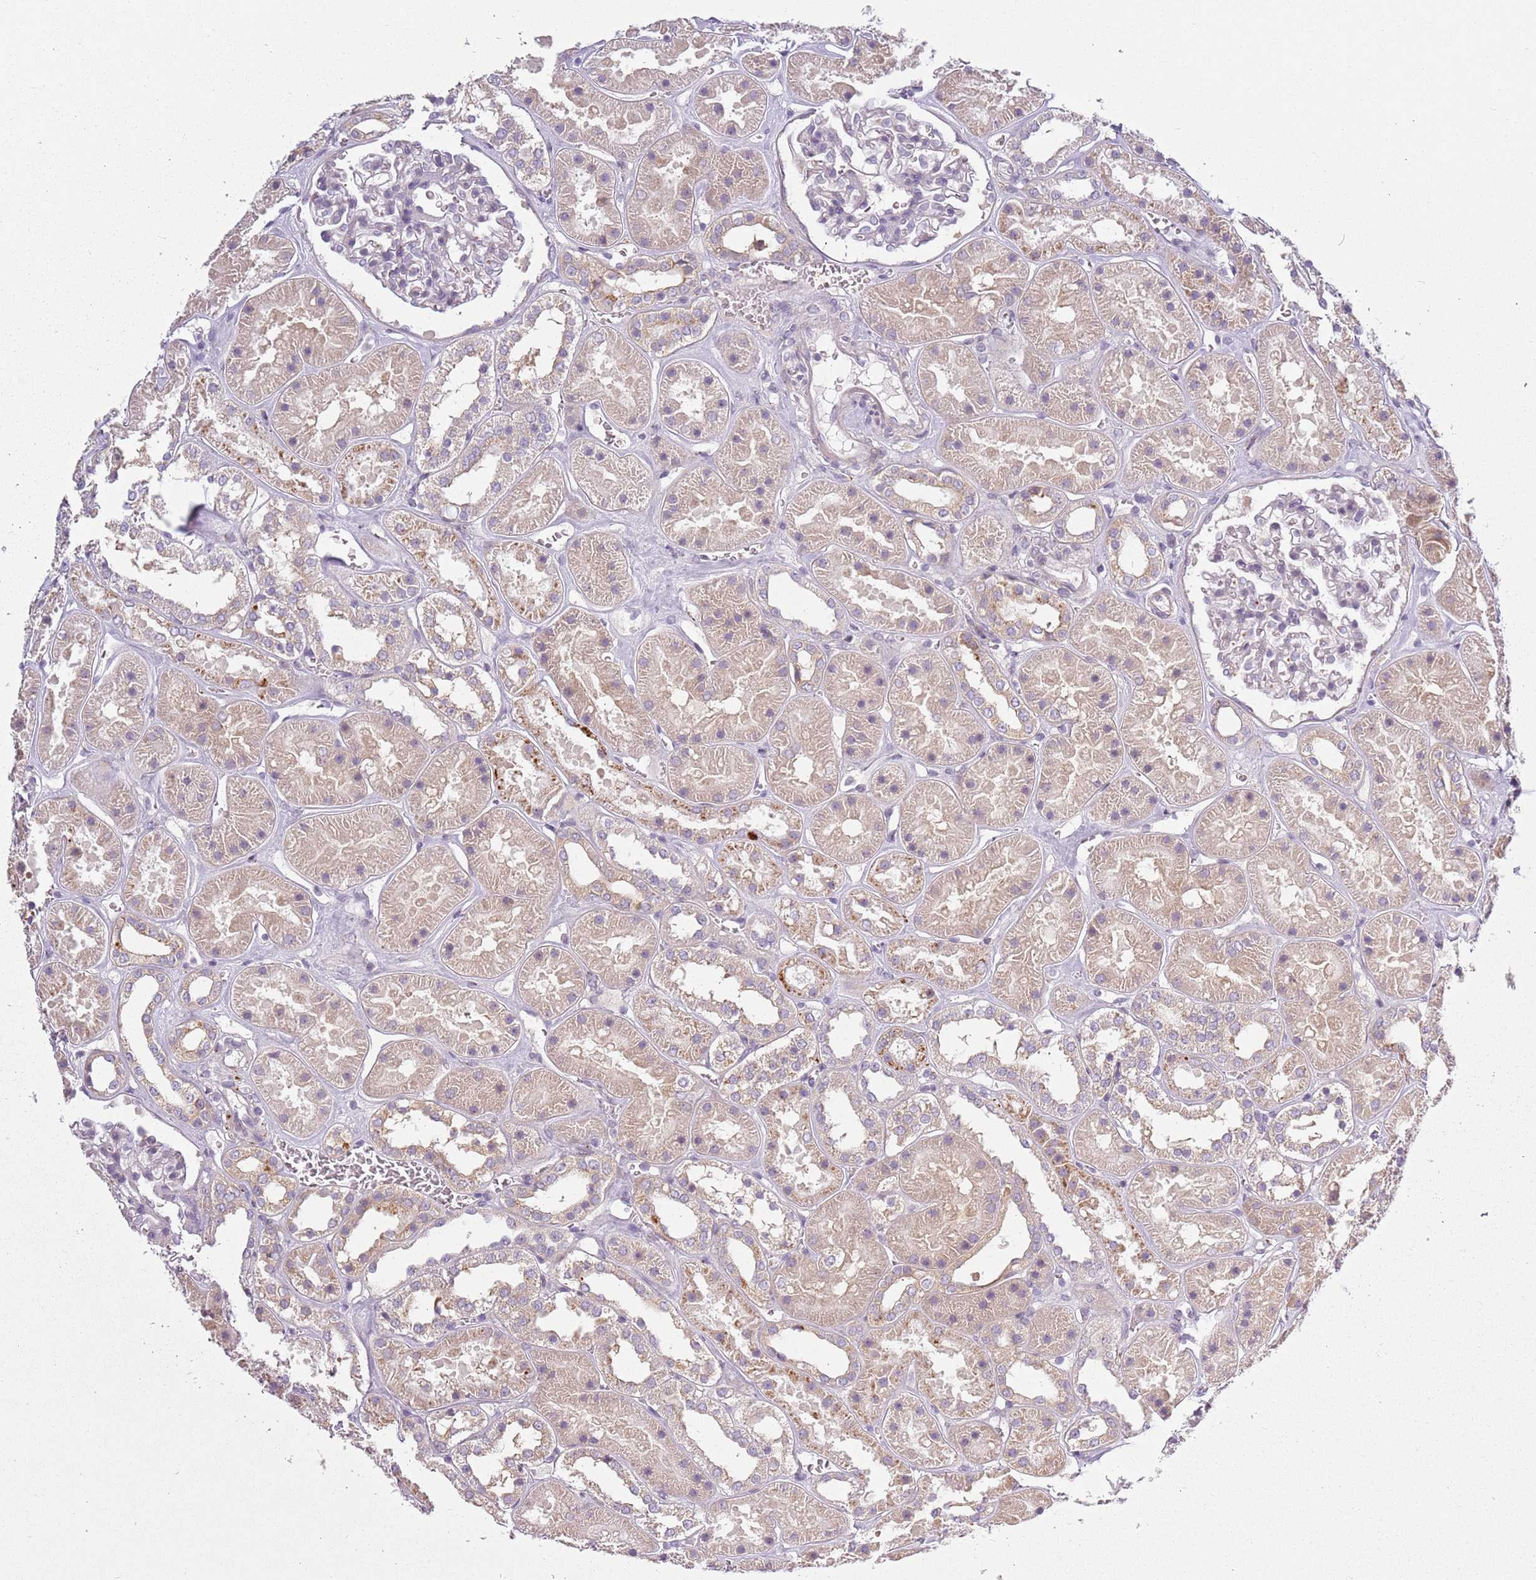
{"staining": {"intensity": "negative", "quantity": "none", "location": "none"}, "tissue": "kidney", "cell_type": "Cells in glomeruli", "image_type": "normal", "snomed": [{"axis": "morphology", "description": "Normal tissue, NOS"}, {"axis": "topography", "description": "Kidney"}], "caption": "This is an immunohistochemistry (IHC) micrograph of benign human kidney. There is no expression in cells in glomeruli.", "gene": "RPS28", "patient": {"sex": "female", "age": 41}}